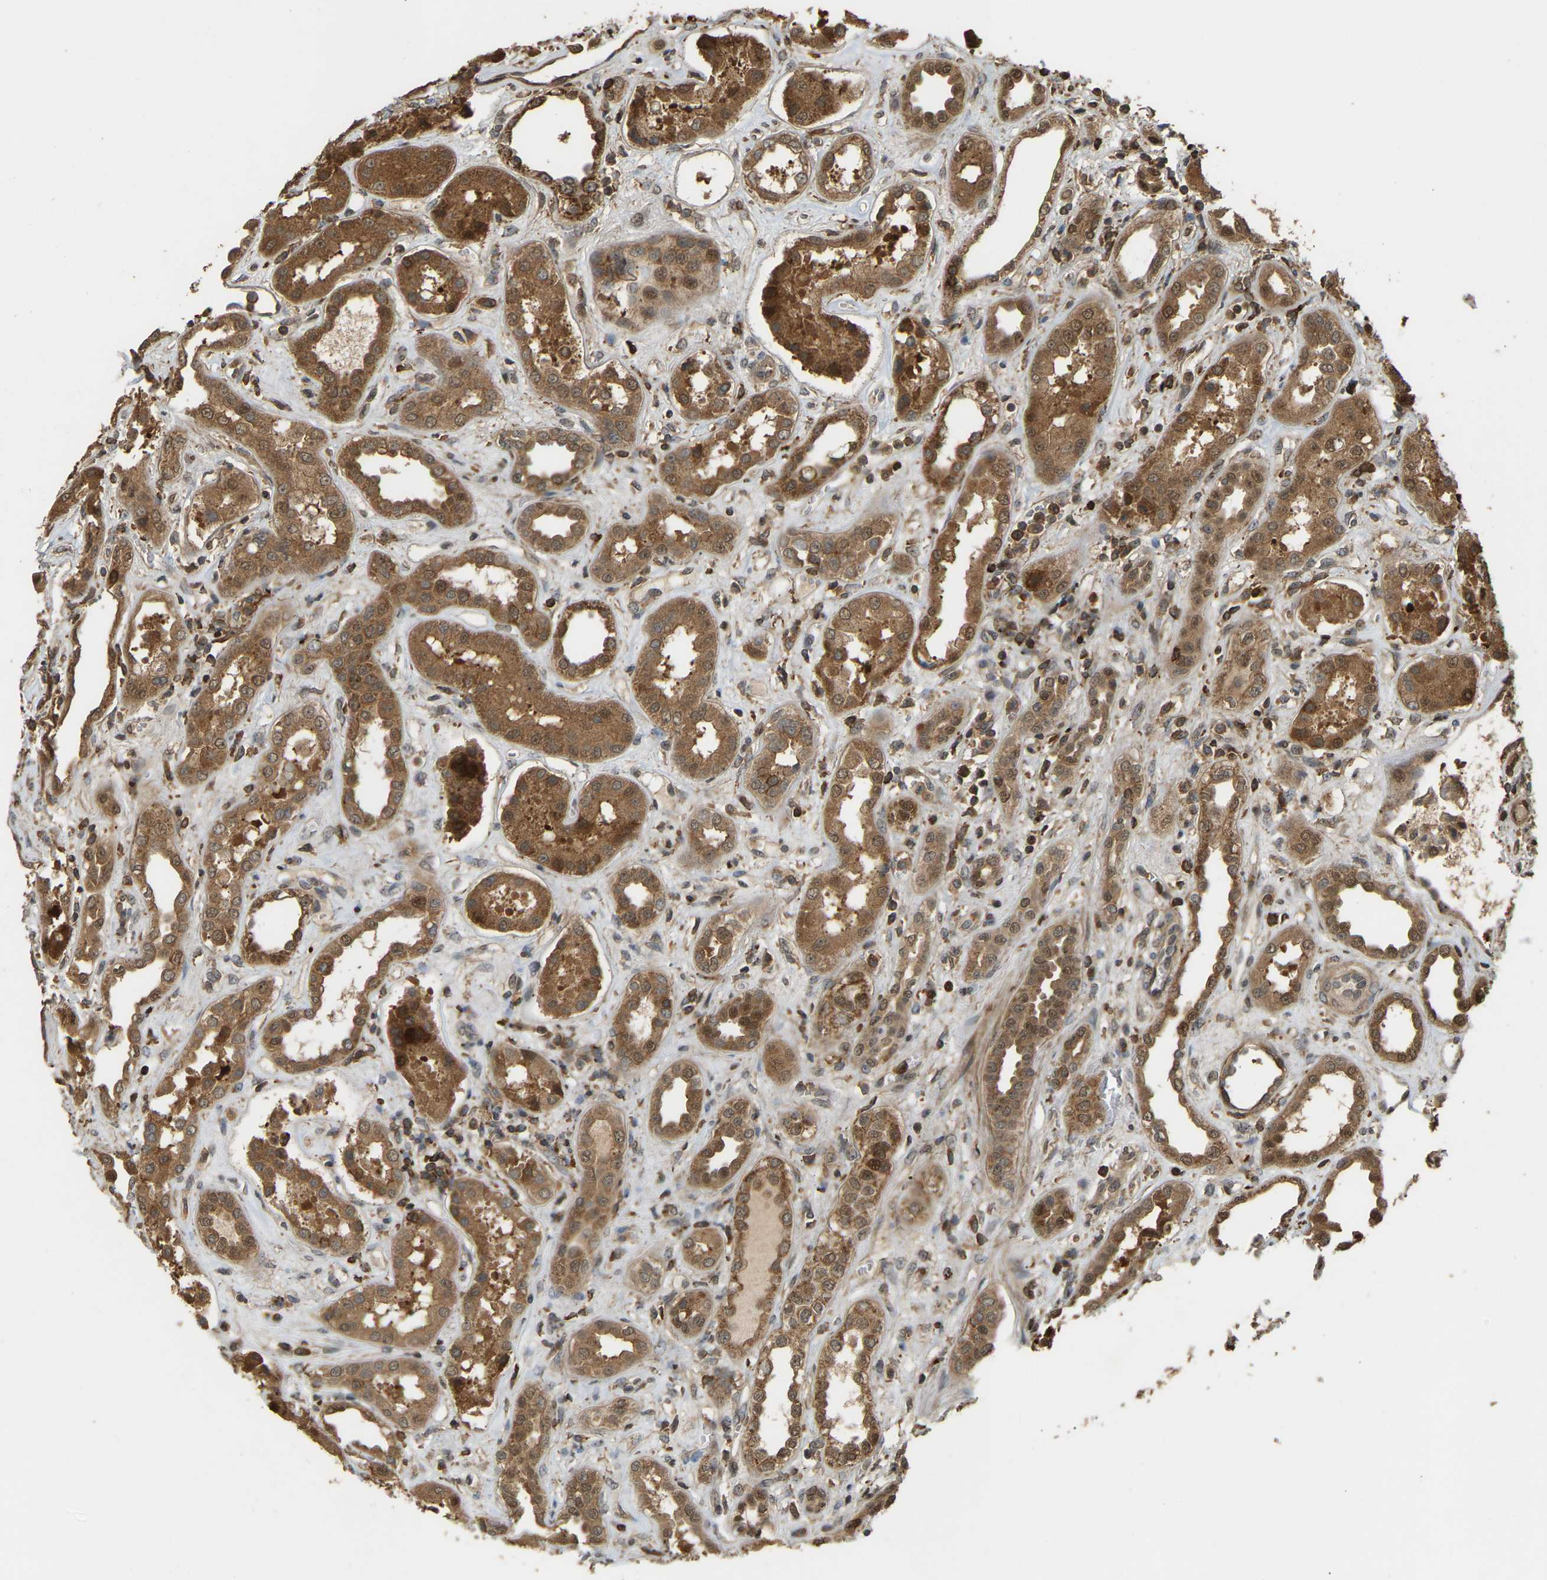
{"staining": {"intensity": "moderate", "quantity": "25%-75%", "location": "cytoplasmic/membranous"}, "tissue": "kidney", "cell_type": "Cells in glomeruli", "image_type": "normal", "snomed": [{"axis": "morphology", "description": "Normal tissue, NOS"}, {"axis": "topography", "description": "Kidney"}], "caption": "Kidney stained with DAB immunohistochemistry (IHC) displays medium levels of moderate cytoplasmic/membranous staining in about 25%-75% of cells in glomeruli.", "gene": "ENSG00000282218", "patient": {"sex": "male", "age": 59}}